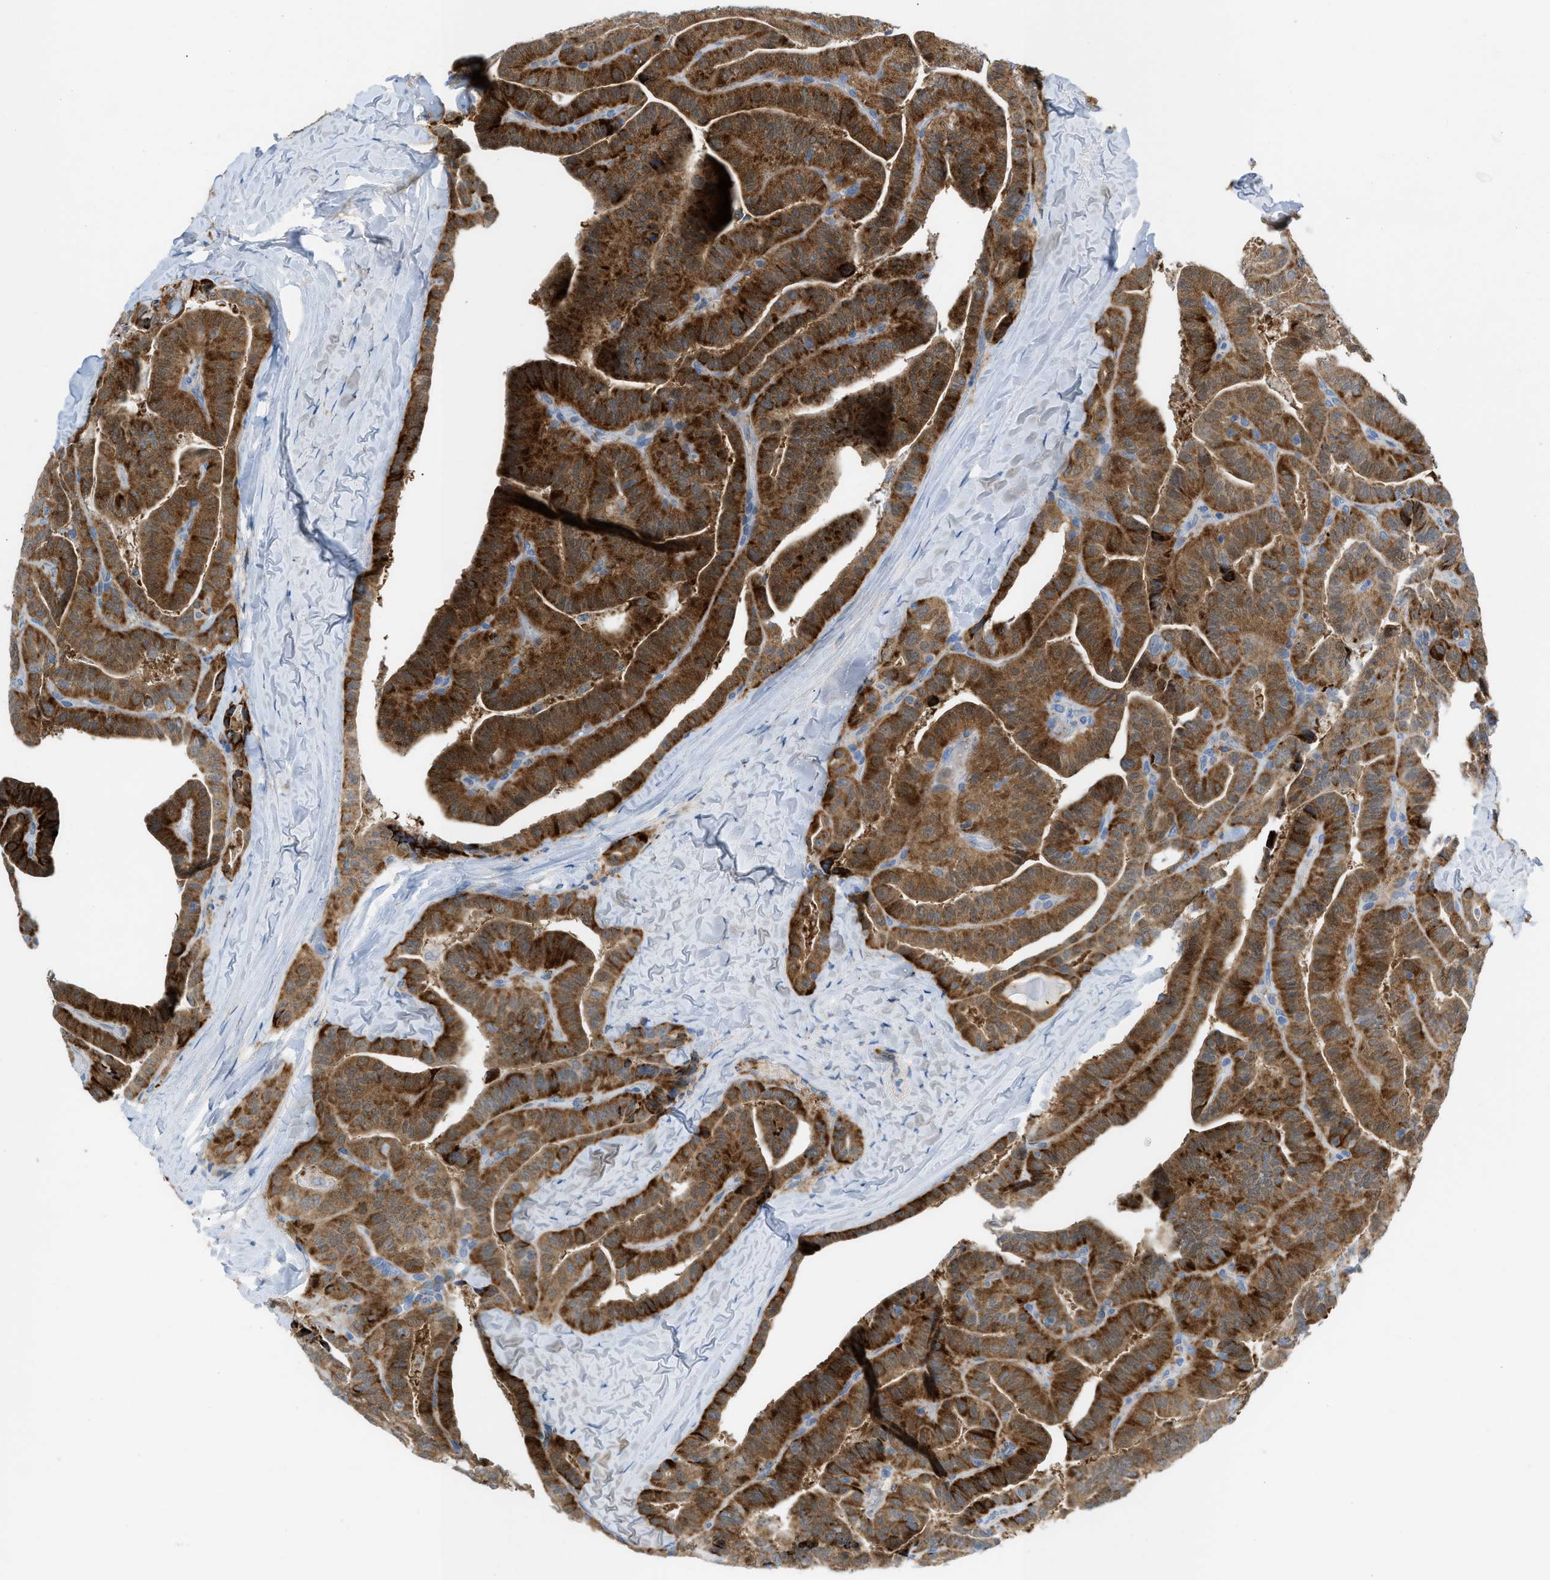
{"staining": {"intensity": "strong", "quantity": ">75%", "location": "cytoplasmic/membranous"}, "tissue": "thyroid cancer", "cell_type": "Tumor cells", "image_type": "cancer", "snomed": [{"axis": "morphology", "description": "Papillary adenocarcinoma, NOS"}, {"axis": "topography", "description": "Thyroid gland"}], "caption": "Strong cytoplasmic/membranous expression for a protein is appreciated in about >75% of tumor cells of thyroid papillary adenocarcinoma using immunohistochemistry.", "gene": "RBBP9", "patient": {"sex": "male", "age": 77}}